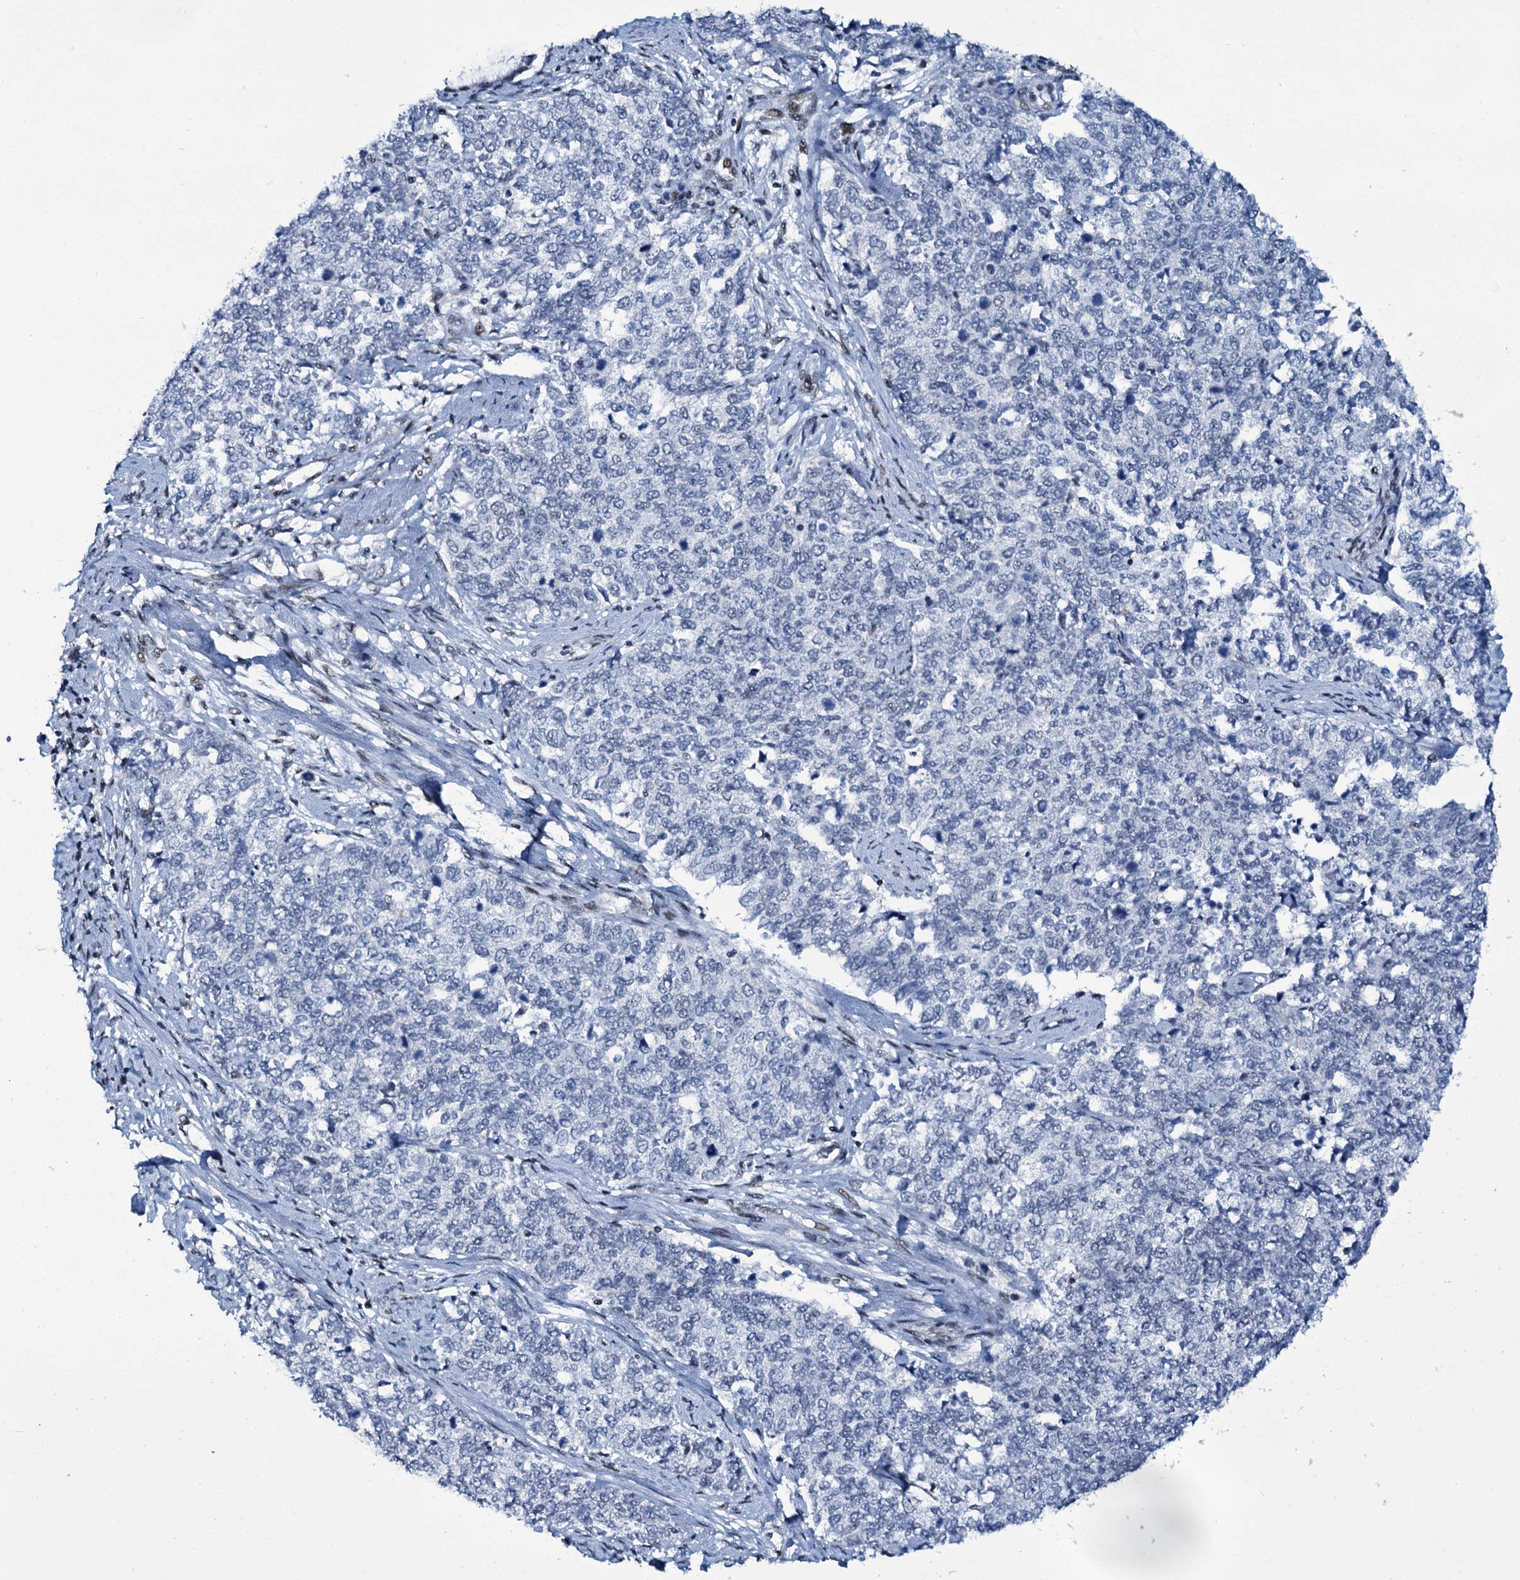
{"staining": {"intensity": "negative", "quantity": "none", "location": "none"}, "tissue": "cervical cancer", "cell_type": "Tumor cells", "image_type": "cancer", "snomed": [{"axis": "morphology", "description": "Squamous cell carcinoma, NOS"}, {"axis": "topography", "description": "Cervix"}], "caption": "Tumor cells show no significant protein expression in cervical cancer (squamous cell carcinoma). Brightfield microscopy of immunohistochemistry stained with DAB (3,3'-diaminobenzidine) (brown) and hematoxylin (blue), captured at high magnification.", "gene": "ZMIZ2", "patient": {"sex": "female", "age": 63}}